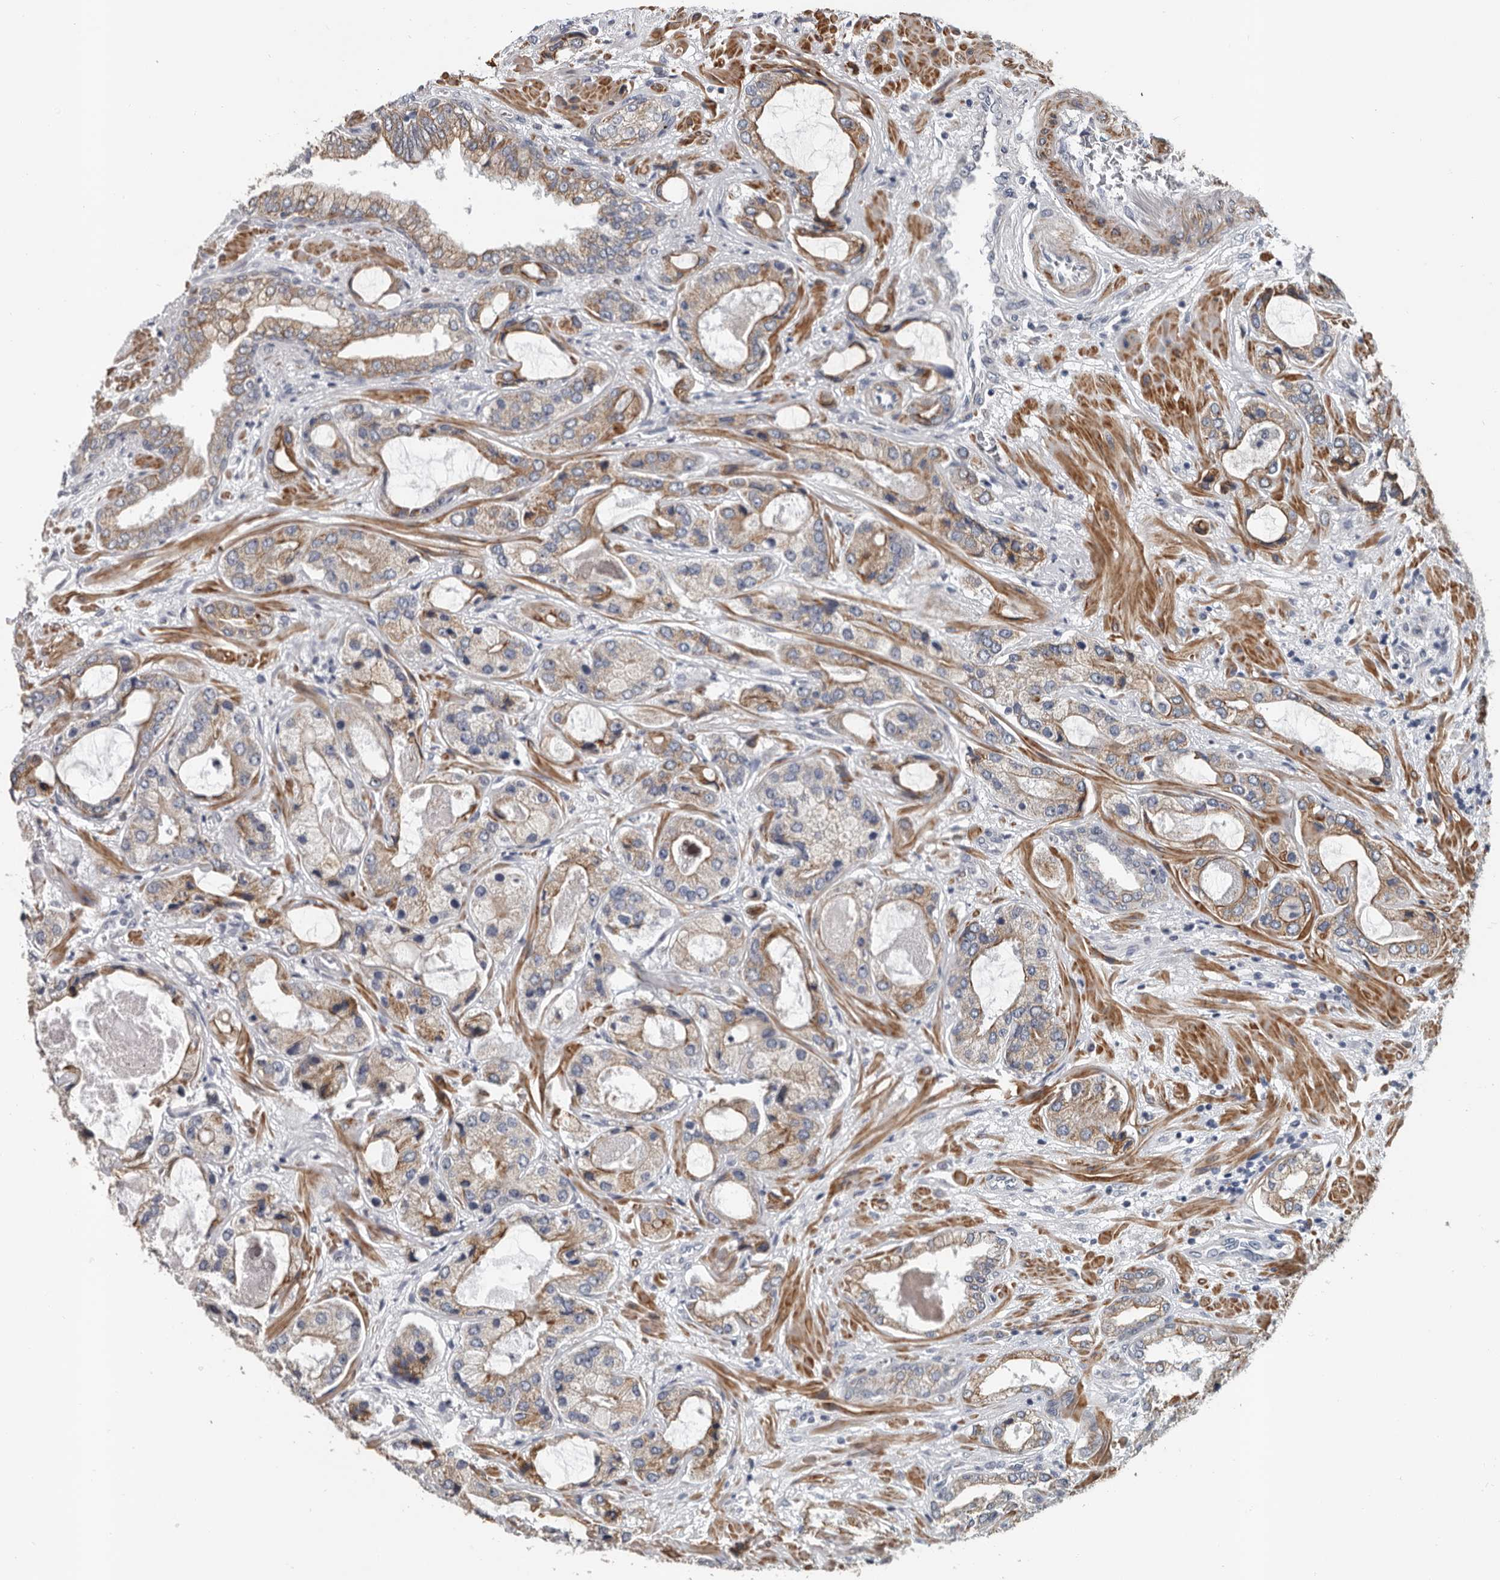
{"staining": {"intensity": "moderate", "quantity": "<25%", "location": "cytoplasmic/membranous"}, "tissue": "prostate cancer", "cell_type": "Tumor cells", "image_type": "cancer", "snomed": [{"axis": "morphology", "description": "Normal tissue, NOS"}, {"axis": "morphology", "description": "Adenocarcinoma, High grade"}, {"axis": "topography", "description": "Prostate"}, {"axis": "topography", "description": "Peripheral nerve tissue"}], "caption": "This photomicrograph shows immunohistochemistry (IHC) staining of prostate adenocarcinoma (high-grade), with low moderate cytoplasmic/membranous expression in approximately <25% of tumor cells.", "gene": "DPY19L4", "patient": {"sex": "male", "age": 59}}